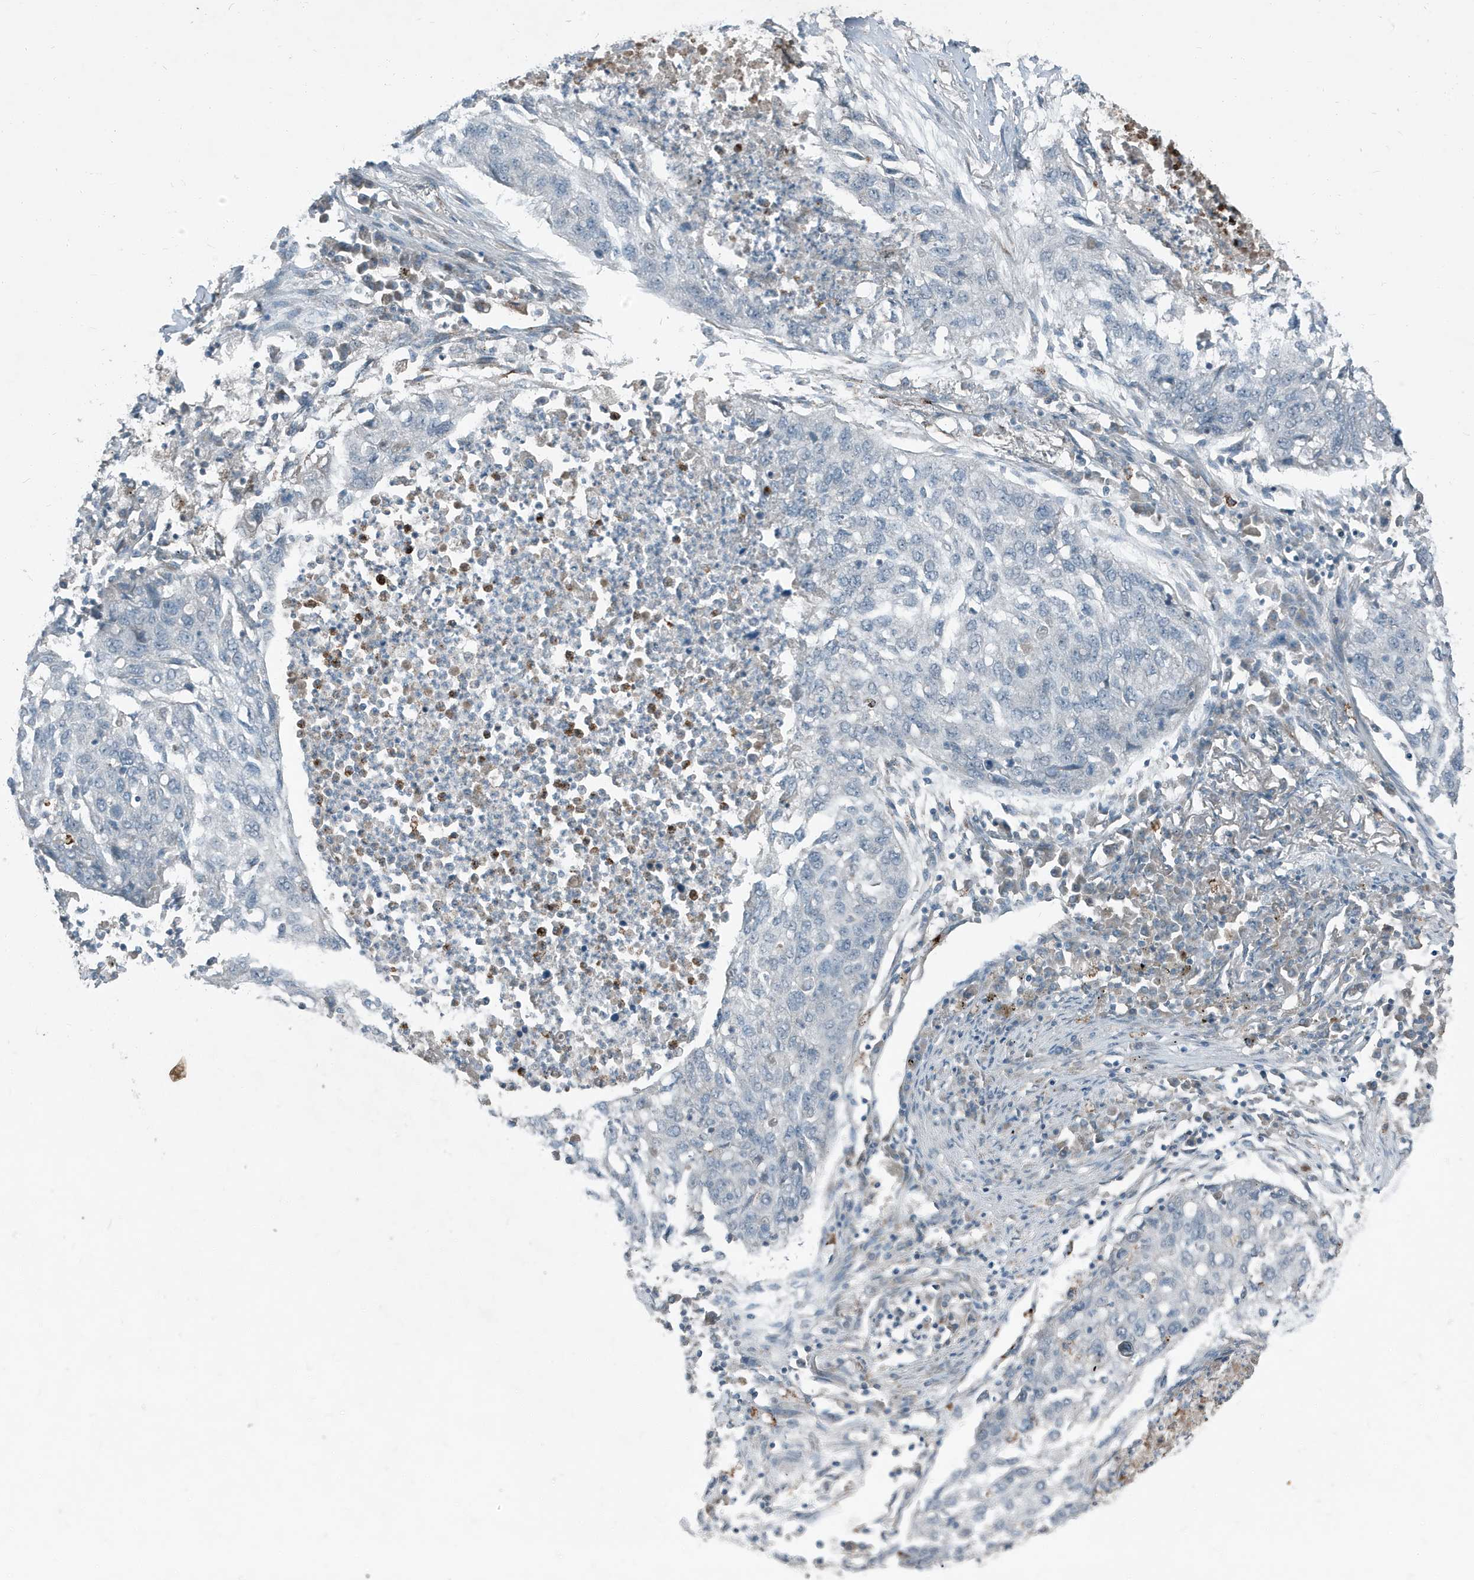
{"staining": {"intensity": "negative", "quantity": "none", "location": "none"}, "tissue": "lung cancer", "cell_type": "Tumor cells", "image_type": "cancer", "snomed": [{"axis": "morphology", "description": "Squamous cell carcinoma, NOS"}, {"axis": "topography", "description": "Lung"}], "caption": "High magnification brightfield microscopy of lung squamous cell carcinoma stained with DAB (brown) and counterstained with hematoxylin (blue): tumor cells show no significant staining.", "gene": "DAPP1", "patient": {"sex": "female", "age": 63}}